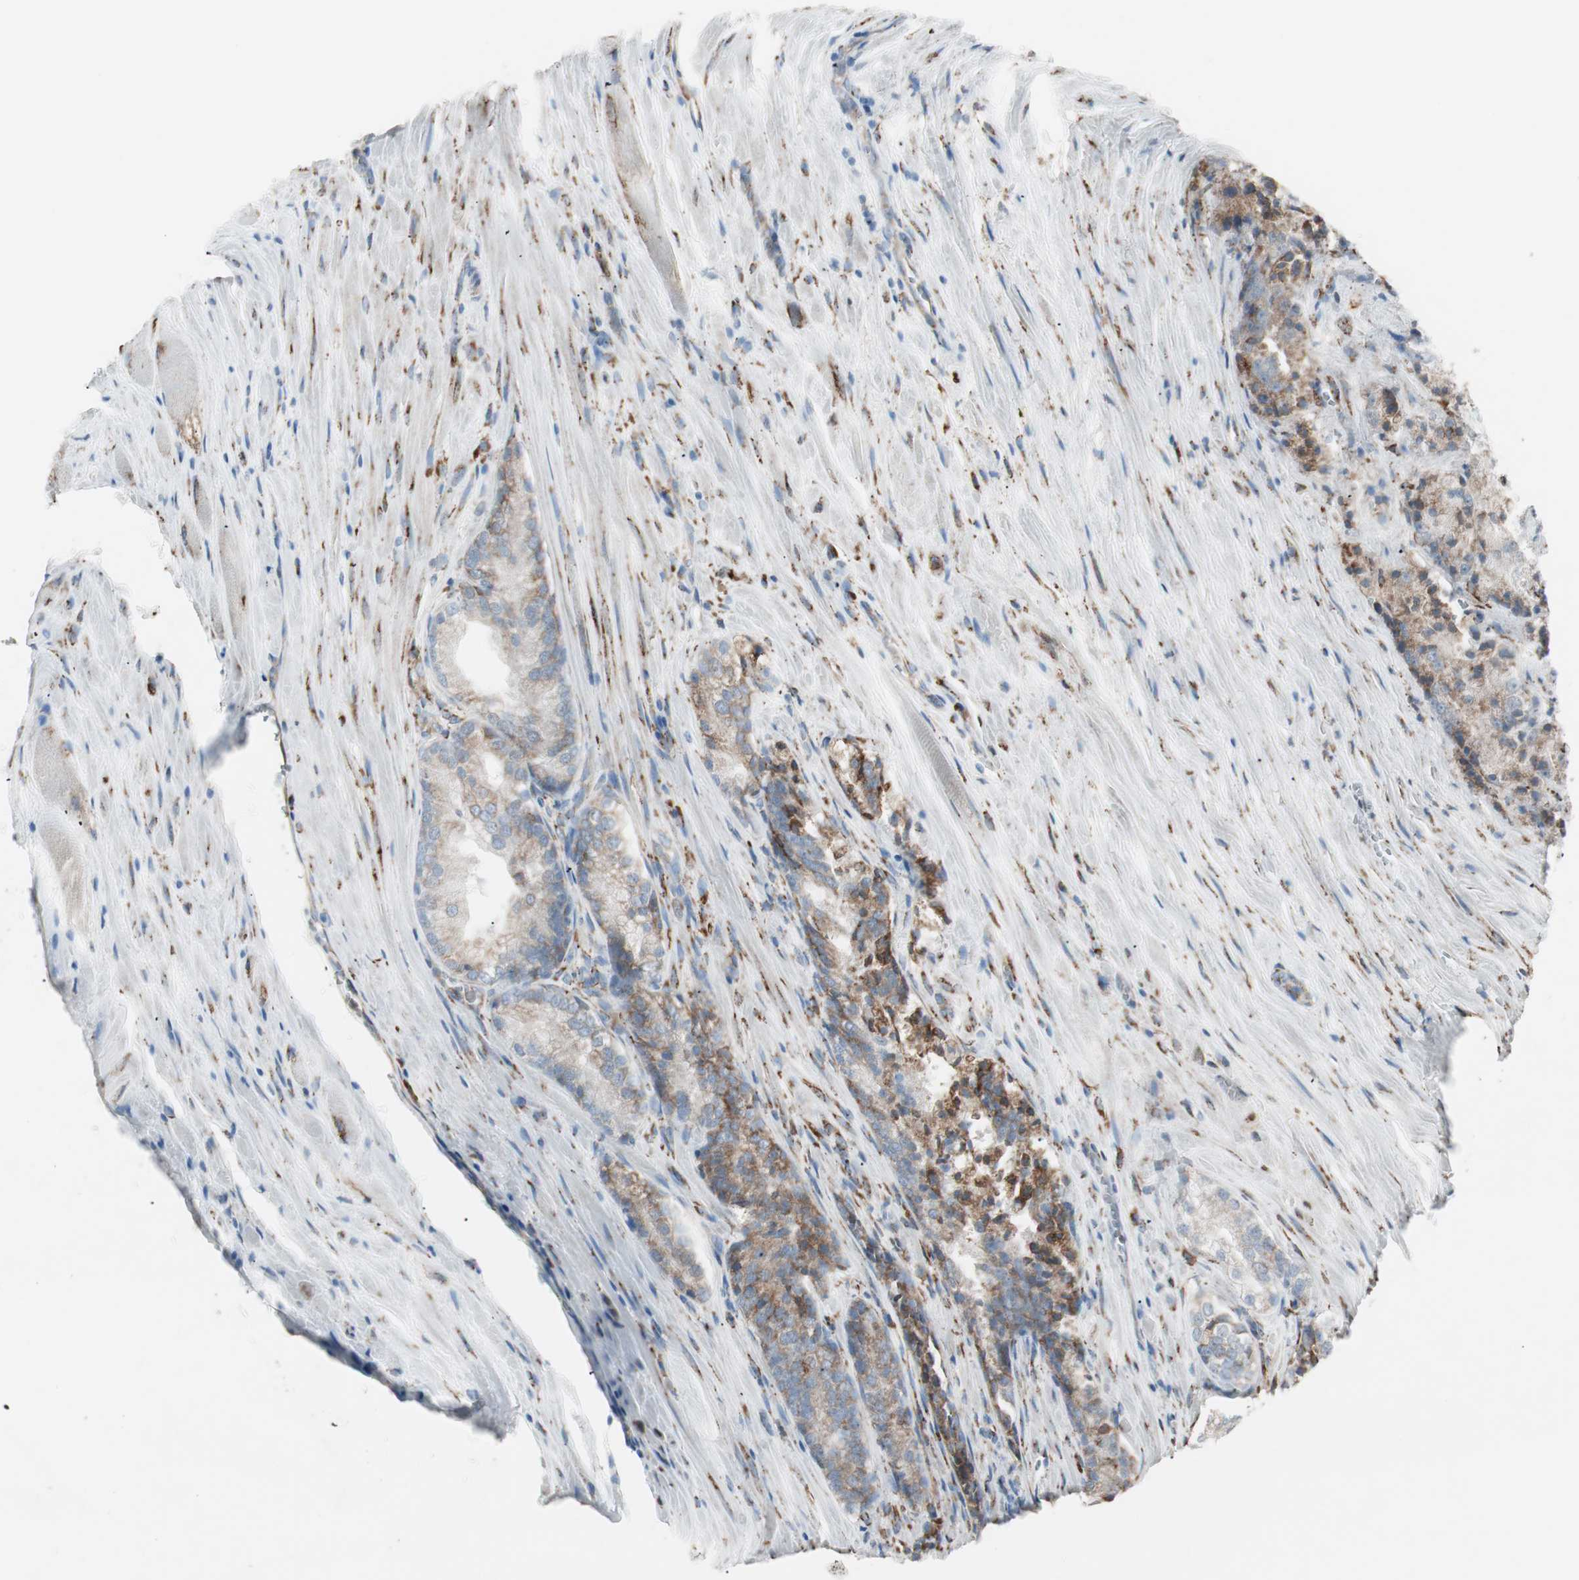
{"staining": {"intensity": "moderate", "quantity": "25%-75%", "location": "cytoplasmic/membranous"}, "tissue": "prostate cancer", "cell_type": "Tumor cells", "image_type": "cancer", "snomed": [{"axis": "morphology", "description": "Adenocarcinoma, Low grade"}, {"axis": "topography", "description": "Prostate"}], "caption": "Human prostate cancer (adenocarcinoma (low-grade)) stained with a brown dye reveals moderate cytoplasmic/membranous positive positivity in approximately 25%-75% of tumor cells.", "gene": "P4HTM", "patient": {"sex": "male", "age": 64}}